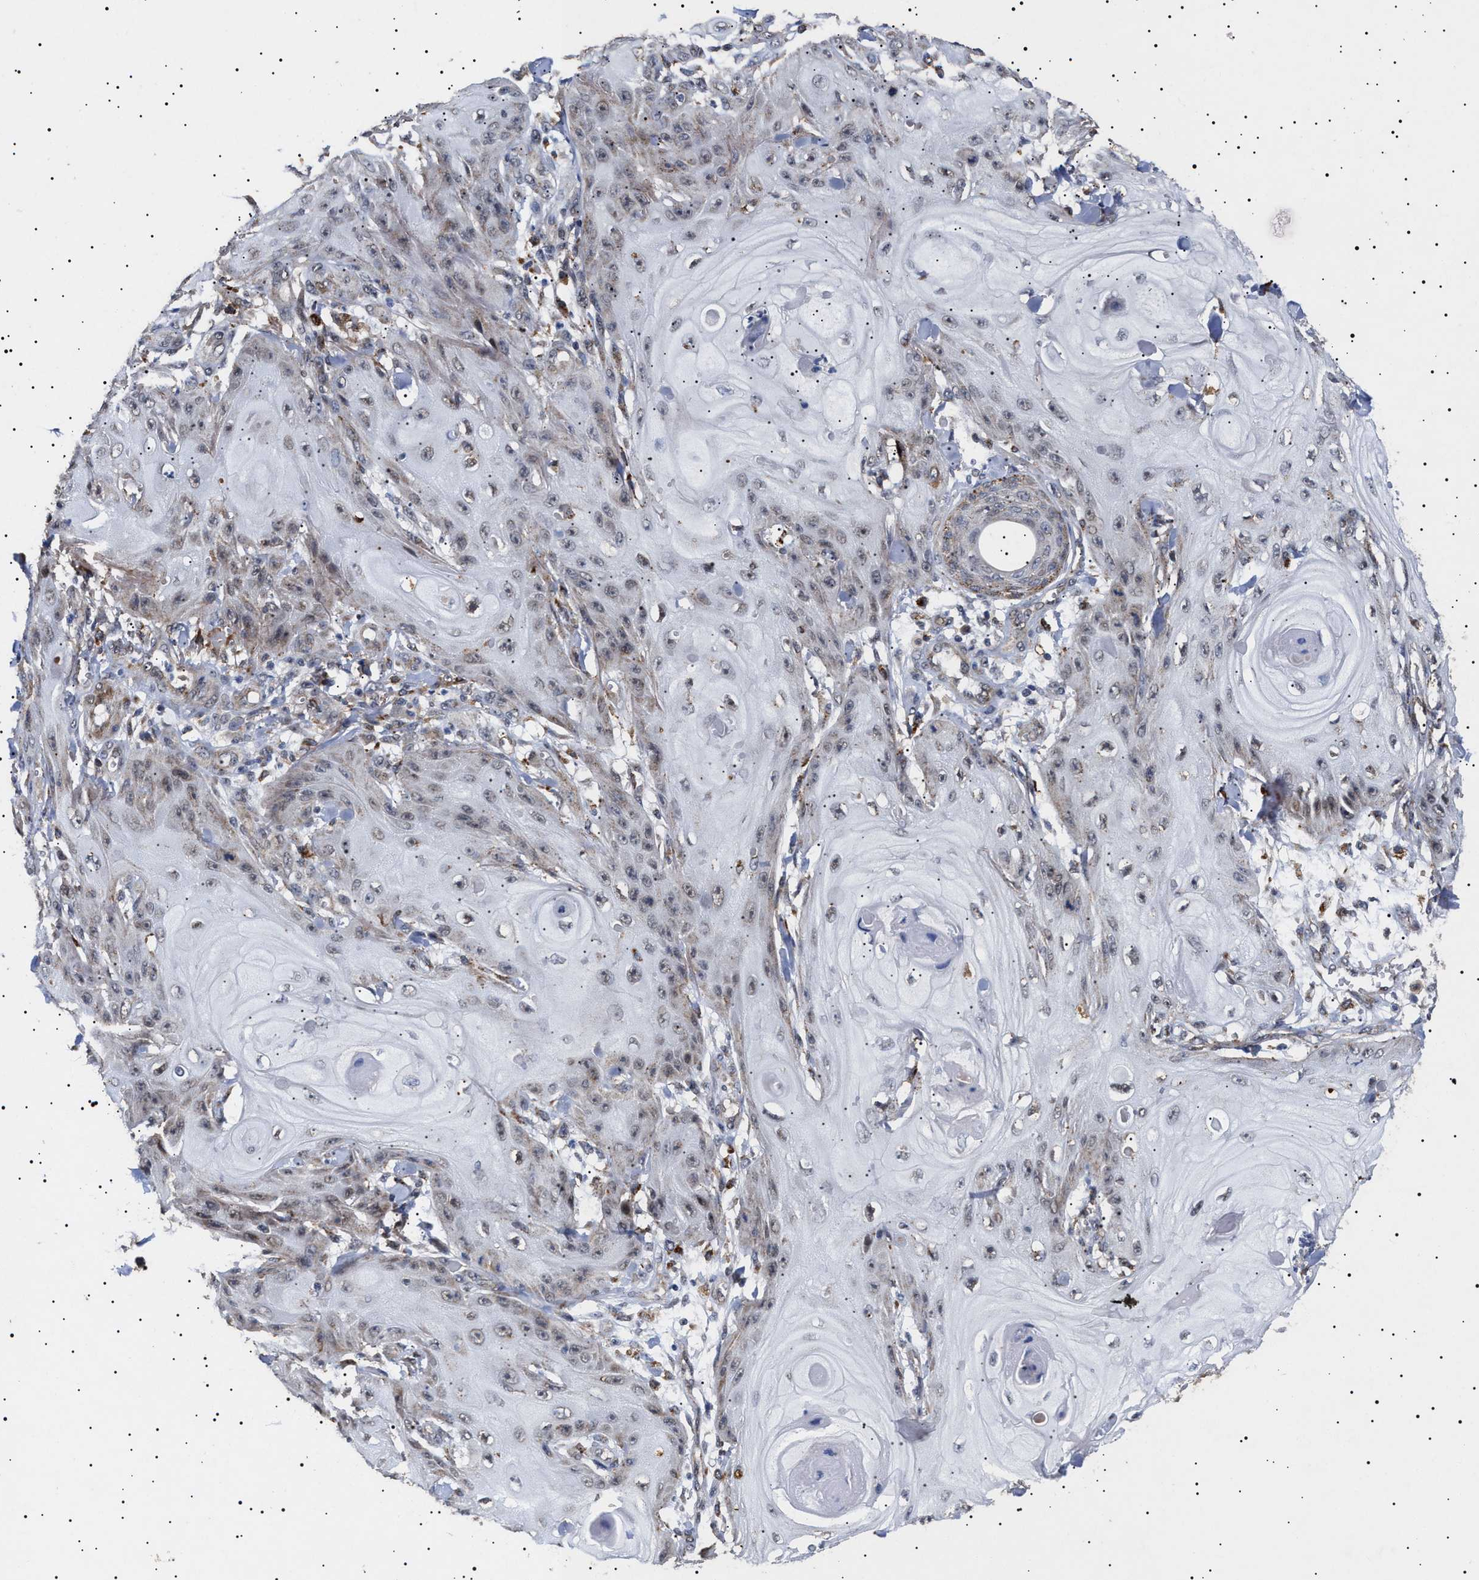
{"staining": {"intensity": "weak", "quantity": "<25%", "location": "cytoplasmic/membranous"}, "tissue": "skin cancer", "cell_type": "Tumor cells", "image_type": "cancer", "snomed": [{"axis": "morphology", "description": "Squamous cell carcinoma, NOS"}, {"axis": "topography", "description": "Skin"}], "caption": "Immunohistochemistry photomicrograph of human skin cancer (squamous cell carcinoma) stained for a protein (brown), which demonstrates no expression in tumor cells.", "gene": "RAB34", "patient": {"sex": "male", "age": 74}}